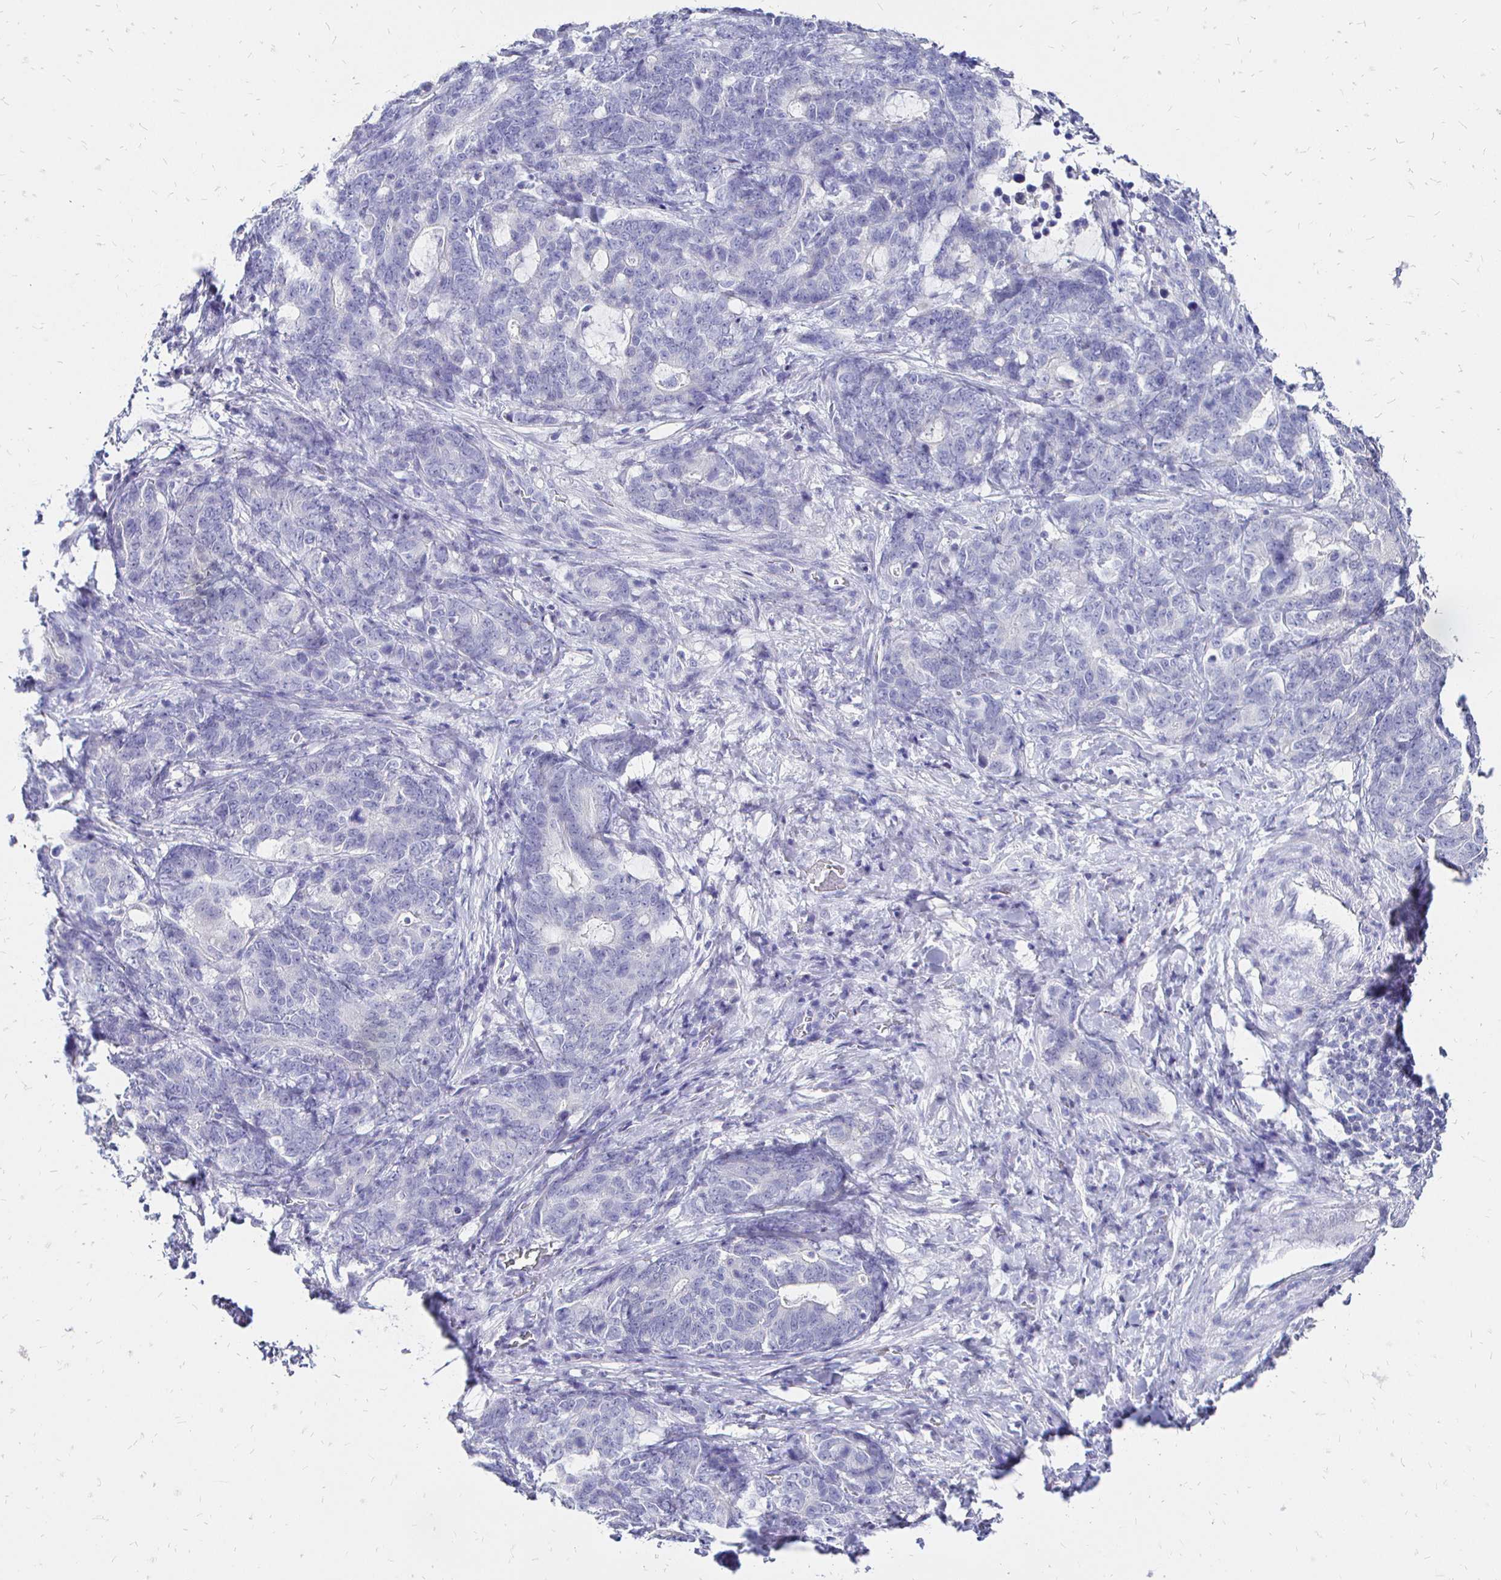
{"staining": {"intensity": "negative", "quantity": "none", "location": "none"}, "tissue": "stomach cancer", "cell_type": "Tumor cells", "image_type": "cancer", "snomed": [{"axis": "morphology", "description": "Normal tissue, NOS"}, {"axis": "morphology", "description": "Adenocarcinoma, NOS"}, {"axis": "topography", "description": "Stomach"}], "caption": "IHC image of neoplastic tissue: human adenocarcinoma (stomach) stained with DAB (3,3'-diaminobenzidine) demonstrates no significant protein positivity in tumor cells.", "gene": "IRGC", "patient": {"sex": "female", "age": 64}}